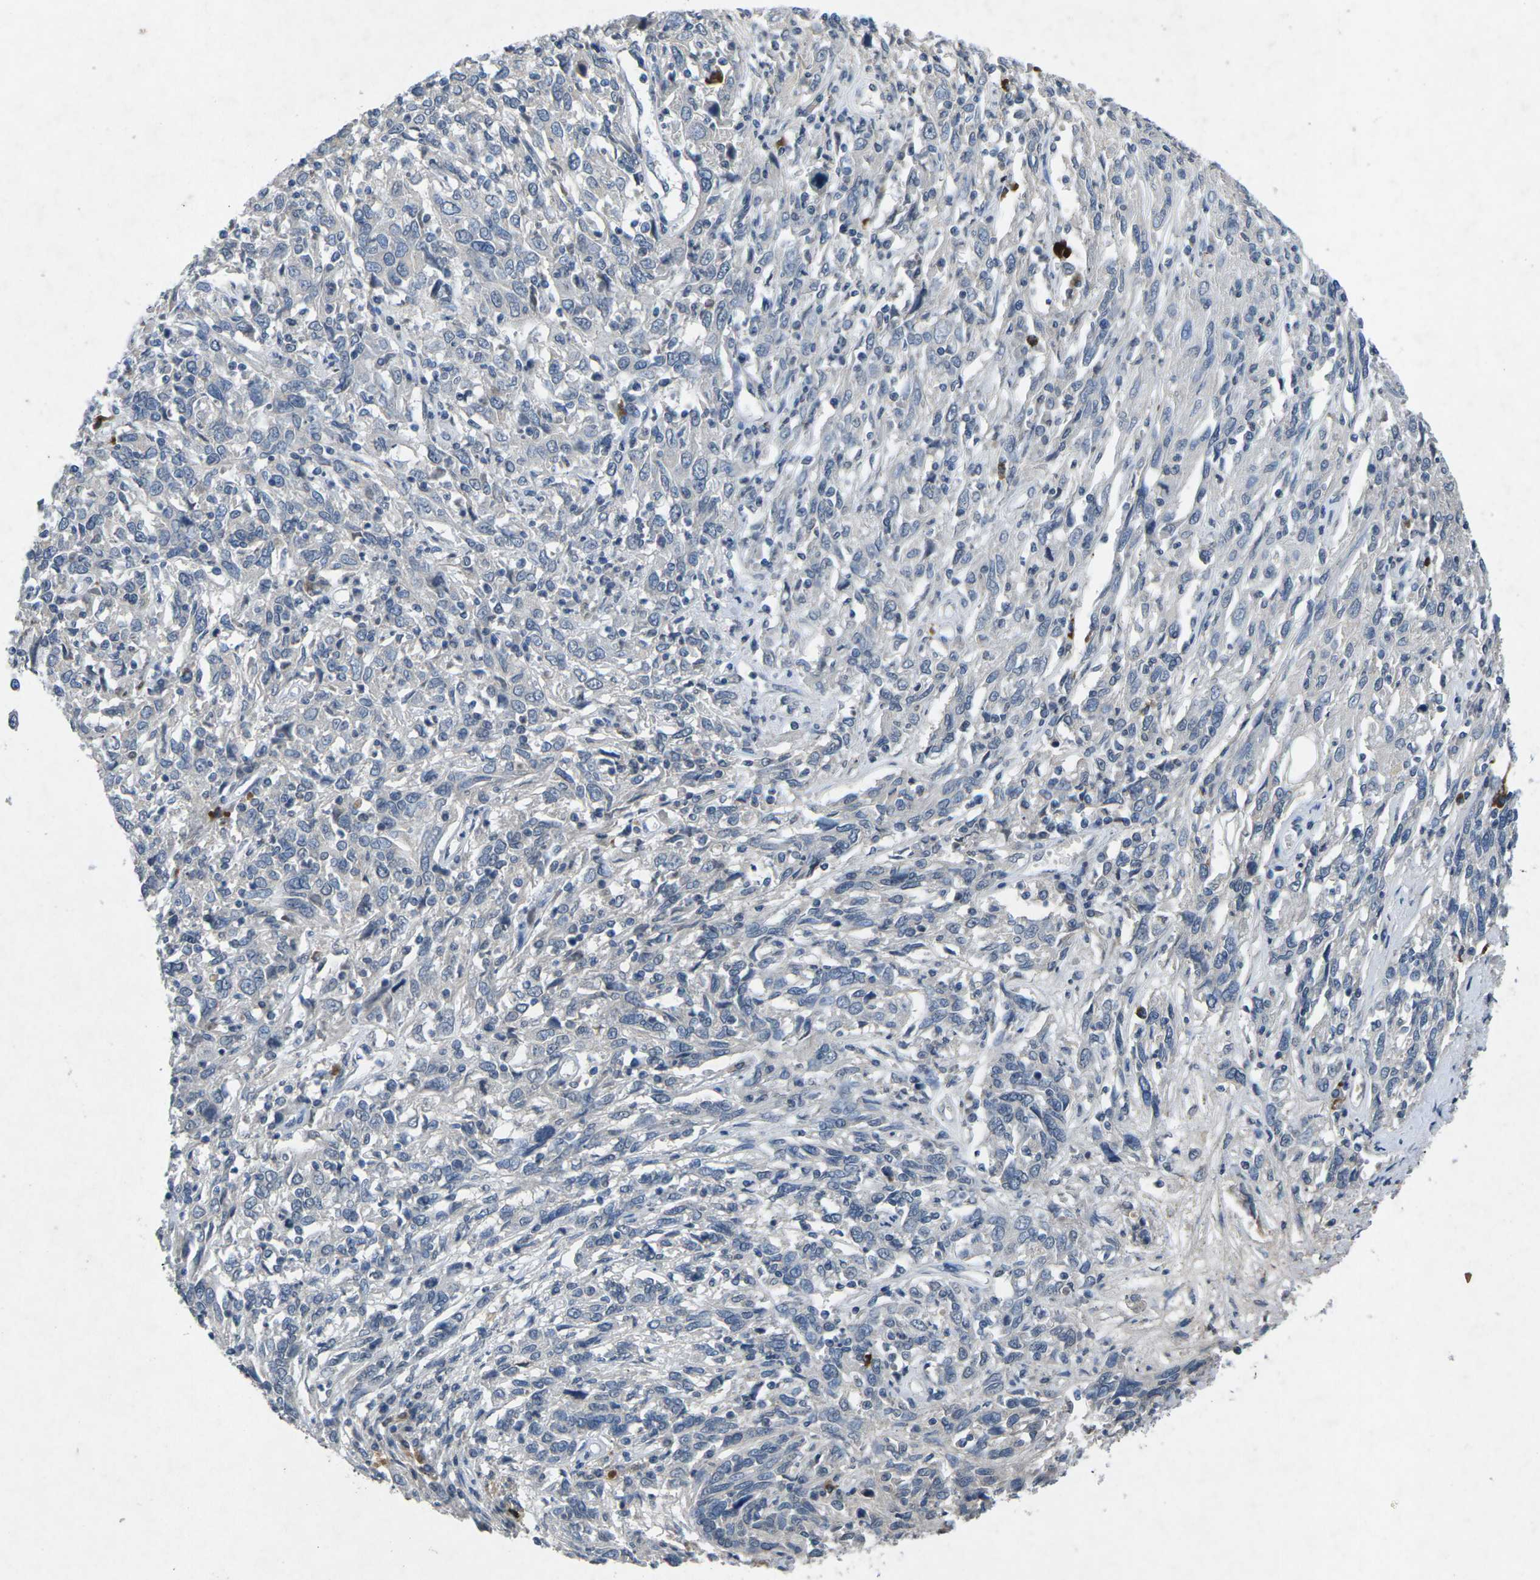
{"staining": {"intensity": "negative", "quantity": "none", "location": "none"}, "tissue": "cervical cancer", "cell_type": "Tumor cells", "image_type": "cancer", "snomed": [{"axis": "morphology", "description": "Squamous cell carcinoma, NOS"}, {"axis": "topography", "description": "Cervix"}], "caption": "A high-resolution micrograph shows immunohistochemistry staining of cervical squamous cell carcinoma, which demonstrates no significant expression in tumor cells.", "gene": "PLG", "patient": {"sex": "female", "age": 46}}